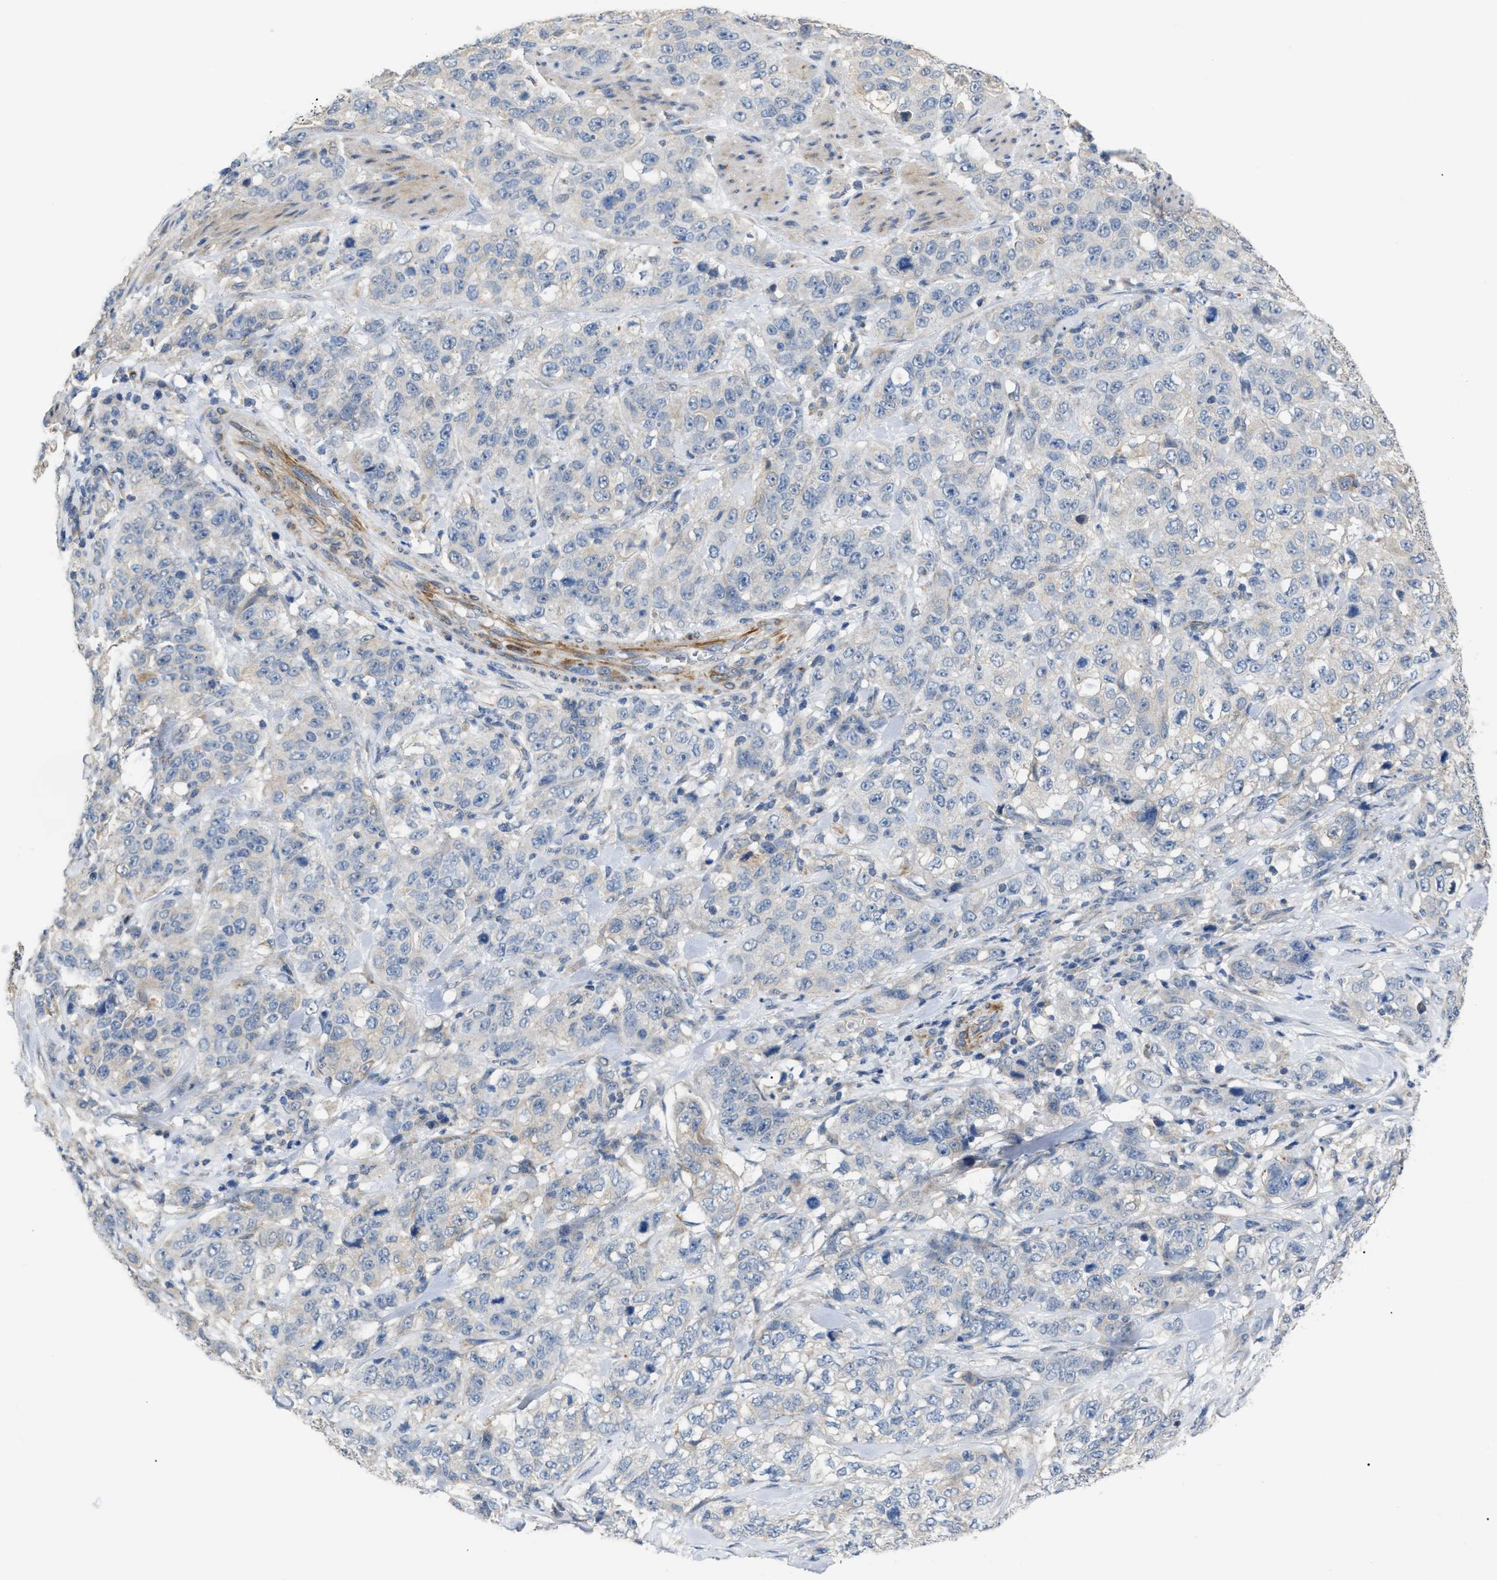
{"staining": {"intensity": "negative", "quantity": "none", "location": "none"}, "tissue": "stomach cancer", "cell_type": "Tumor cells", "image_type": "cancer", "snomed": [{"axis": "morphology", "description": "Adenocarcinoma, NOS"}, {"axis": "topography", "description": "Stomach"}], "caption": "The histopathology image reveals no significant staining in tumor cells of stomach adenocarcinoma.", "gene": "DHX58", "patient": {"sex": "male", "age": 48}}